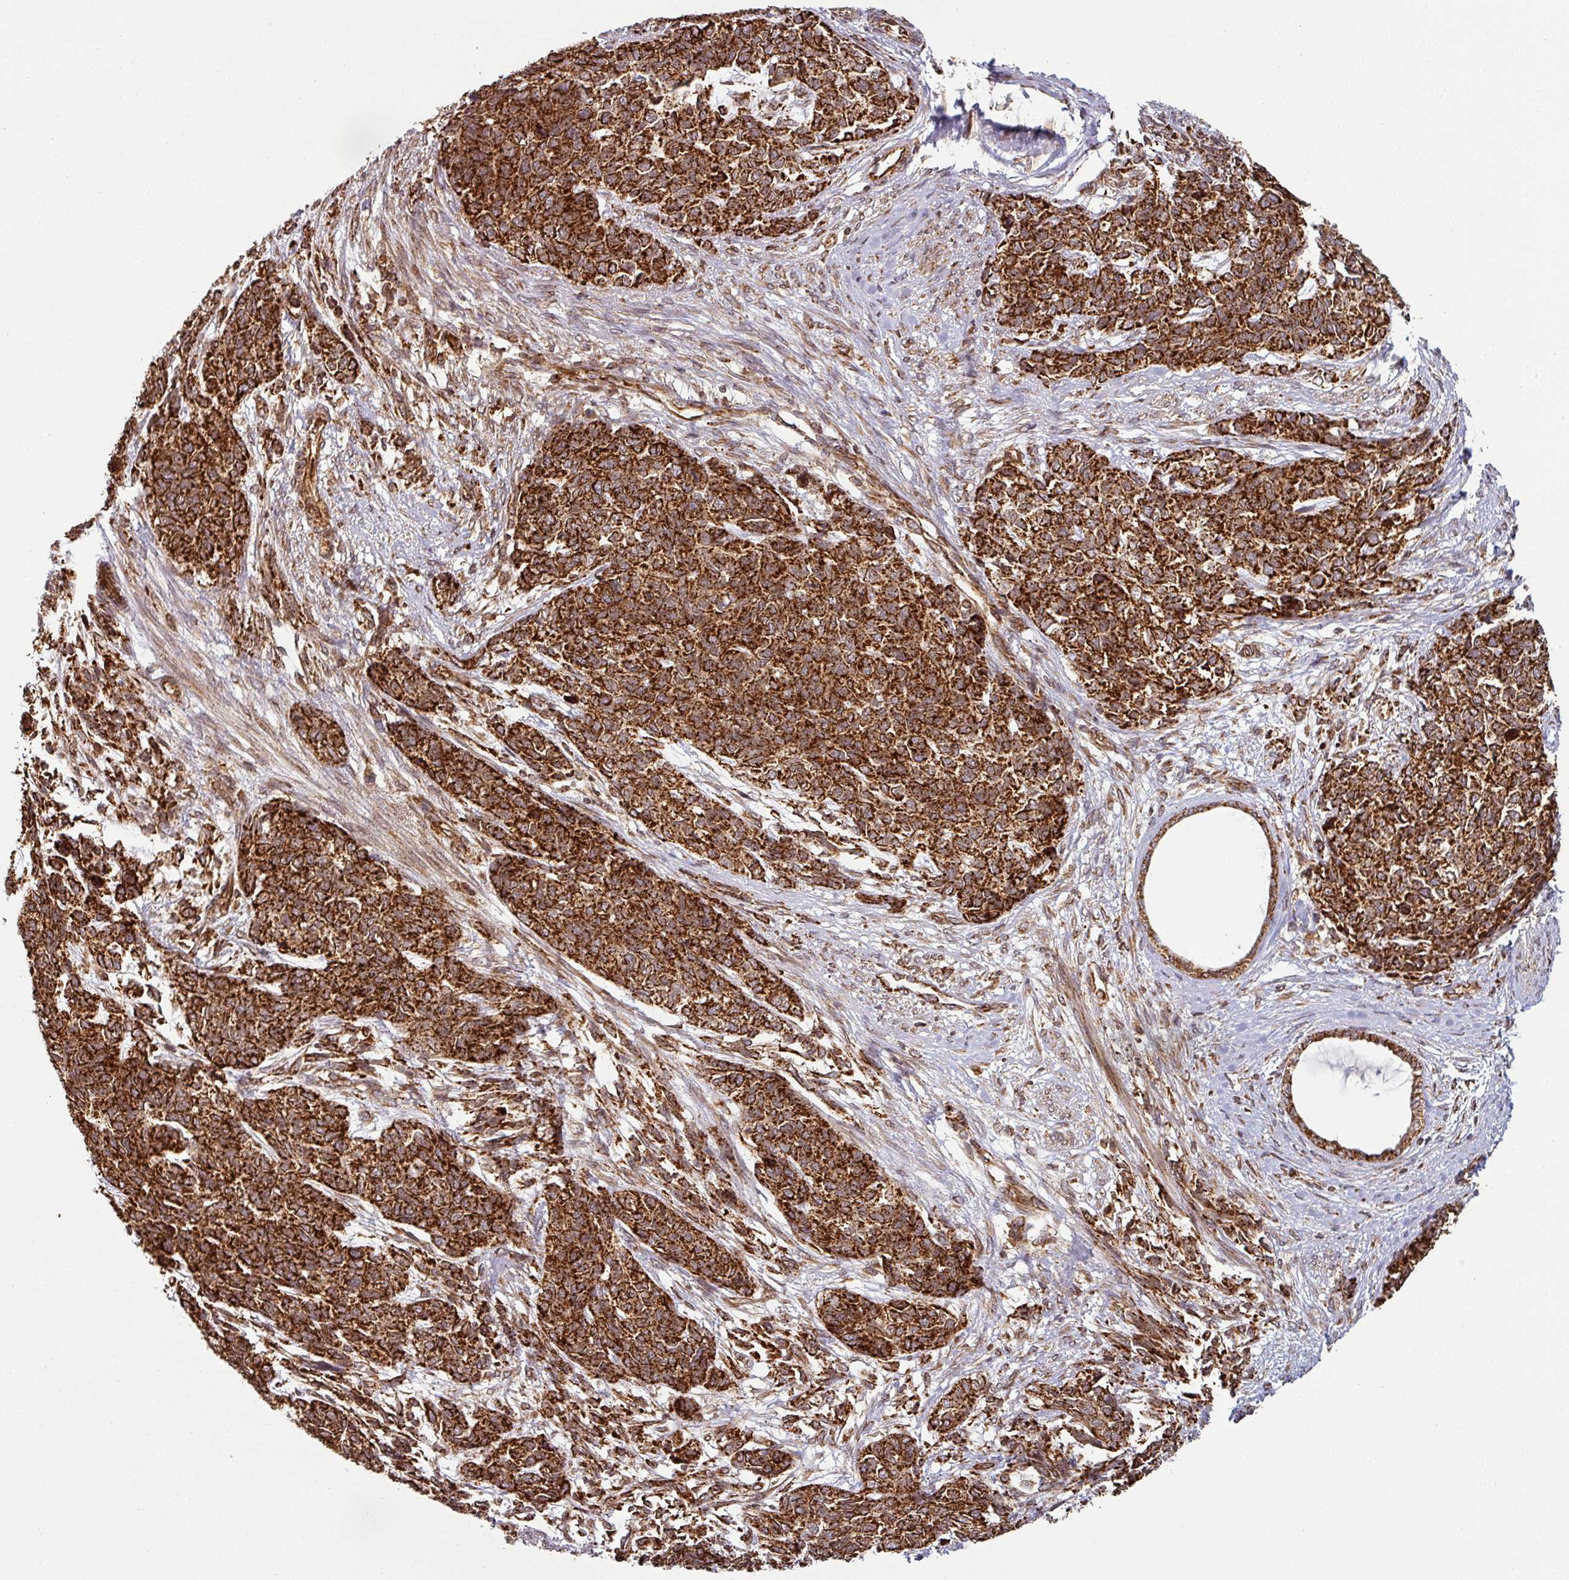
{"staining": {"intensity": "strong", "quantity": ">75%", "location": "cytoplasmic/membranous"}, "tissue": "cervical cancer", "cell_type": "Tumor cells", "image_type": "cancer", "snomed": [{"axis": "morphology", "description": "Squamous cell carcinoma, NOS"}, {"axis": "topography", "description": "Cervix"}], "caption": "Immunohistochemistry (DAB) staining of cervical cancer (squamous cell carcinoma) shows strong cytoplasmic/membranous protein staining in approximately >75% of tumor cells.", "gene": "TRAP1", "patient": {"sex": "female", "age": 63}}